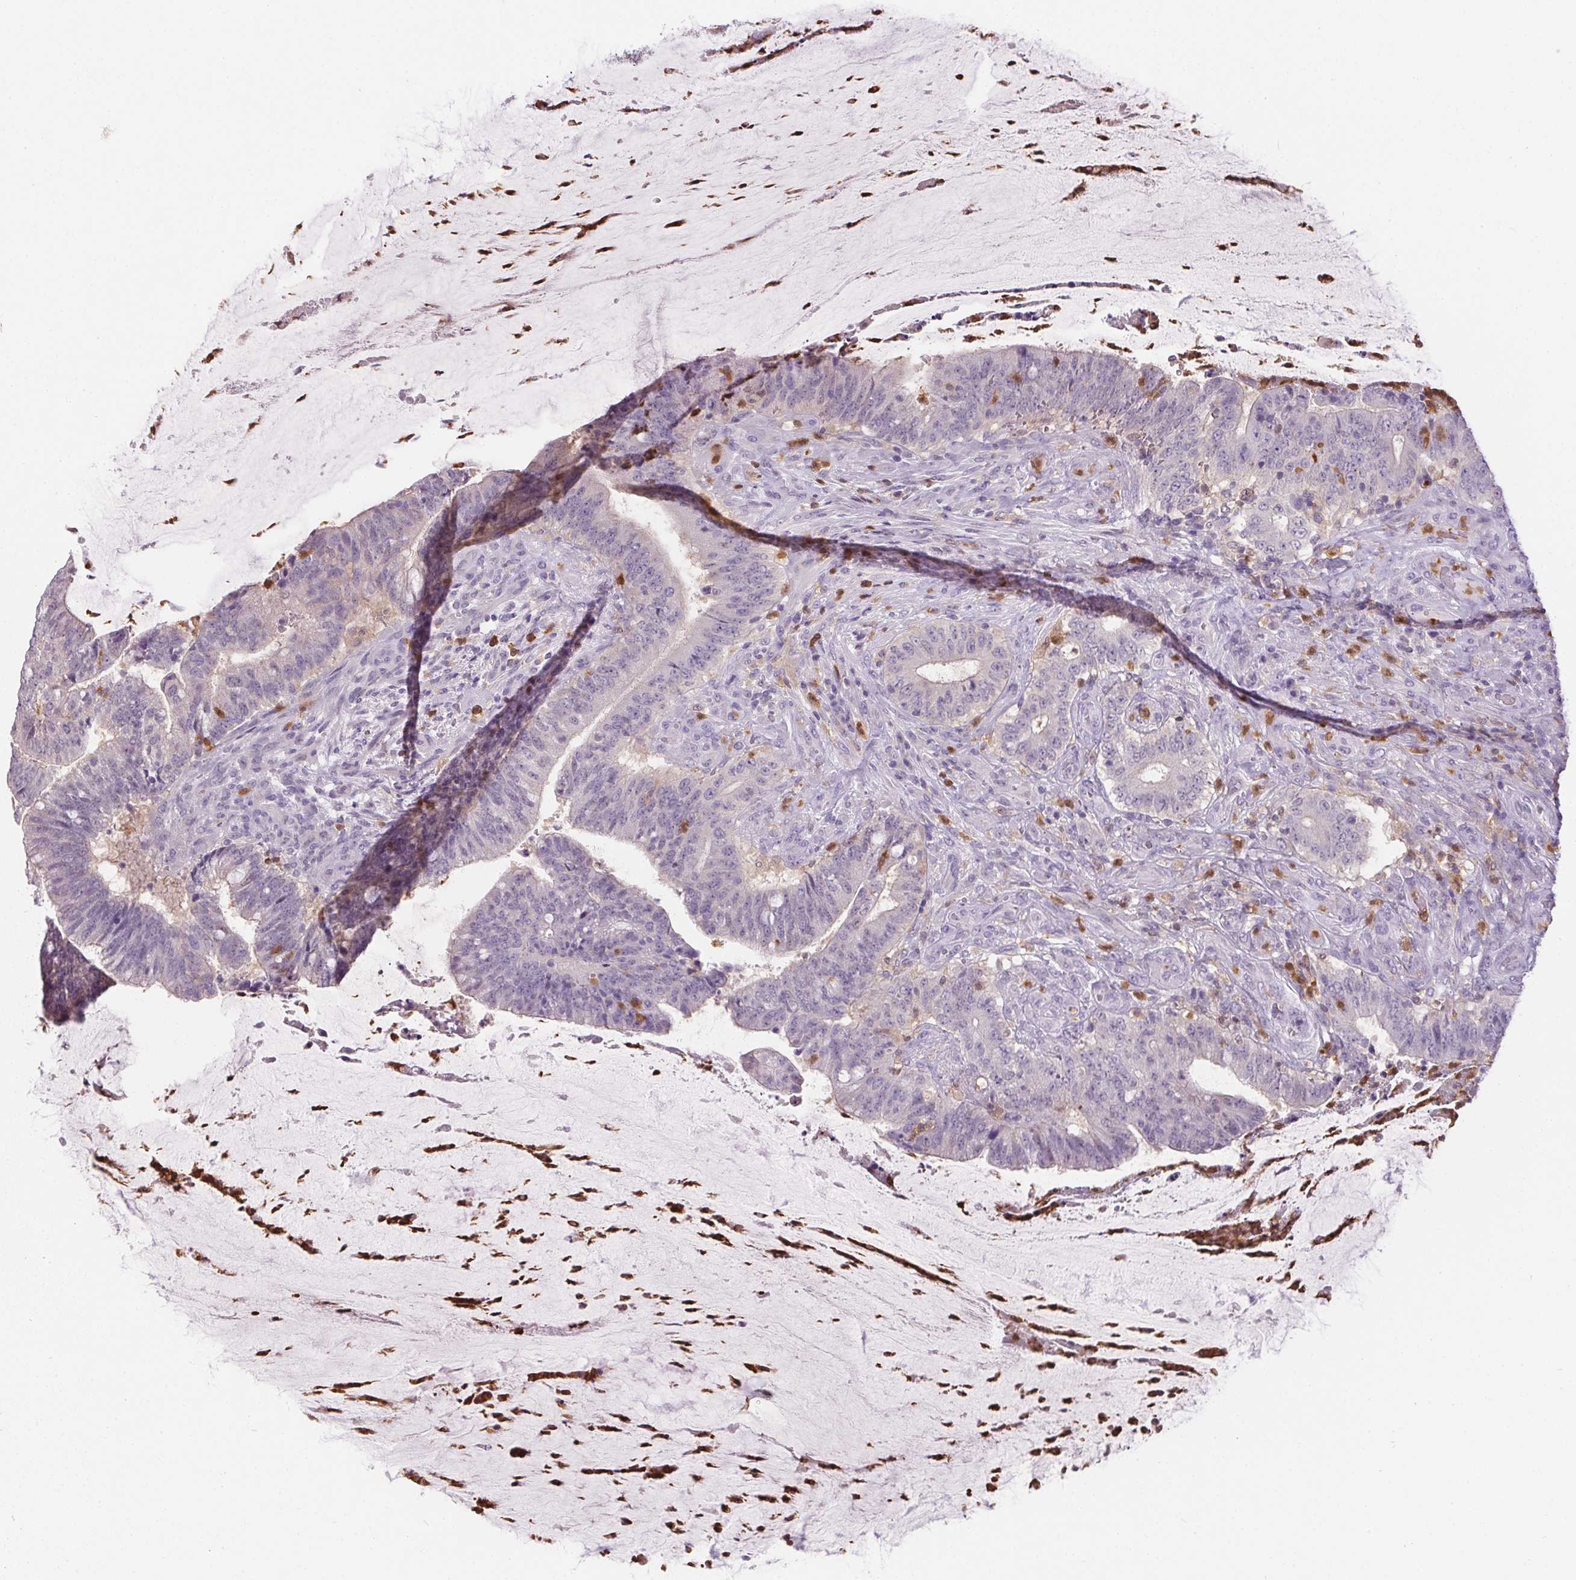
{"staining": {"intensity": "negative", "quantity": "none", "location": "none"}, "tissue": "colorectal cancer", "cell_type": "Tumor cells", "image_type": "cancer", "snomed": [{"axis": "morphology", "description": "Adenocarcinoma, NOS"}, {"axis": "topography", "description": "Colon"}], "caption": "Colorectal cancer (adenocarcinoma) was stained to show a protein in brown. There is no significant positivity in tumor cells.", "gene": "DNAJC5G", "patient": {"sex": "female", "age": 43}}